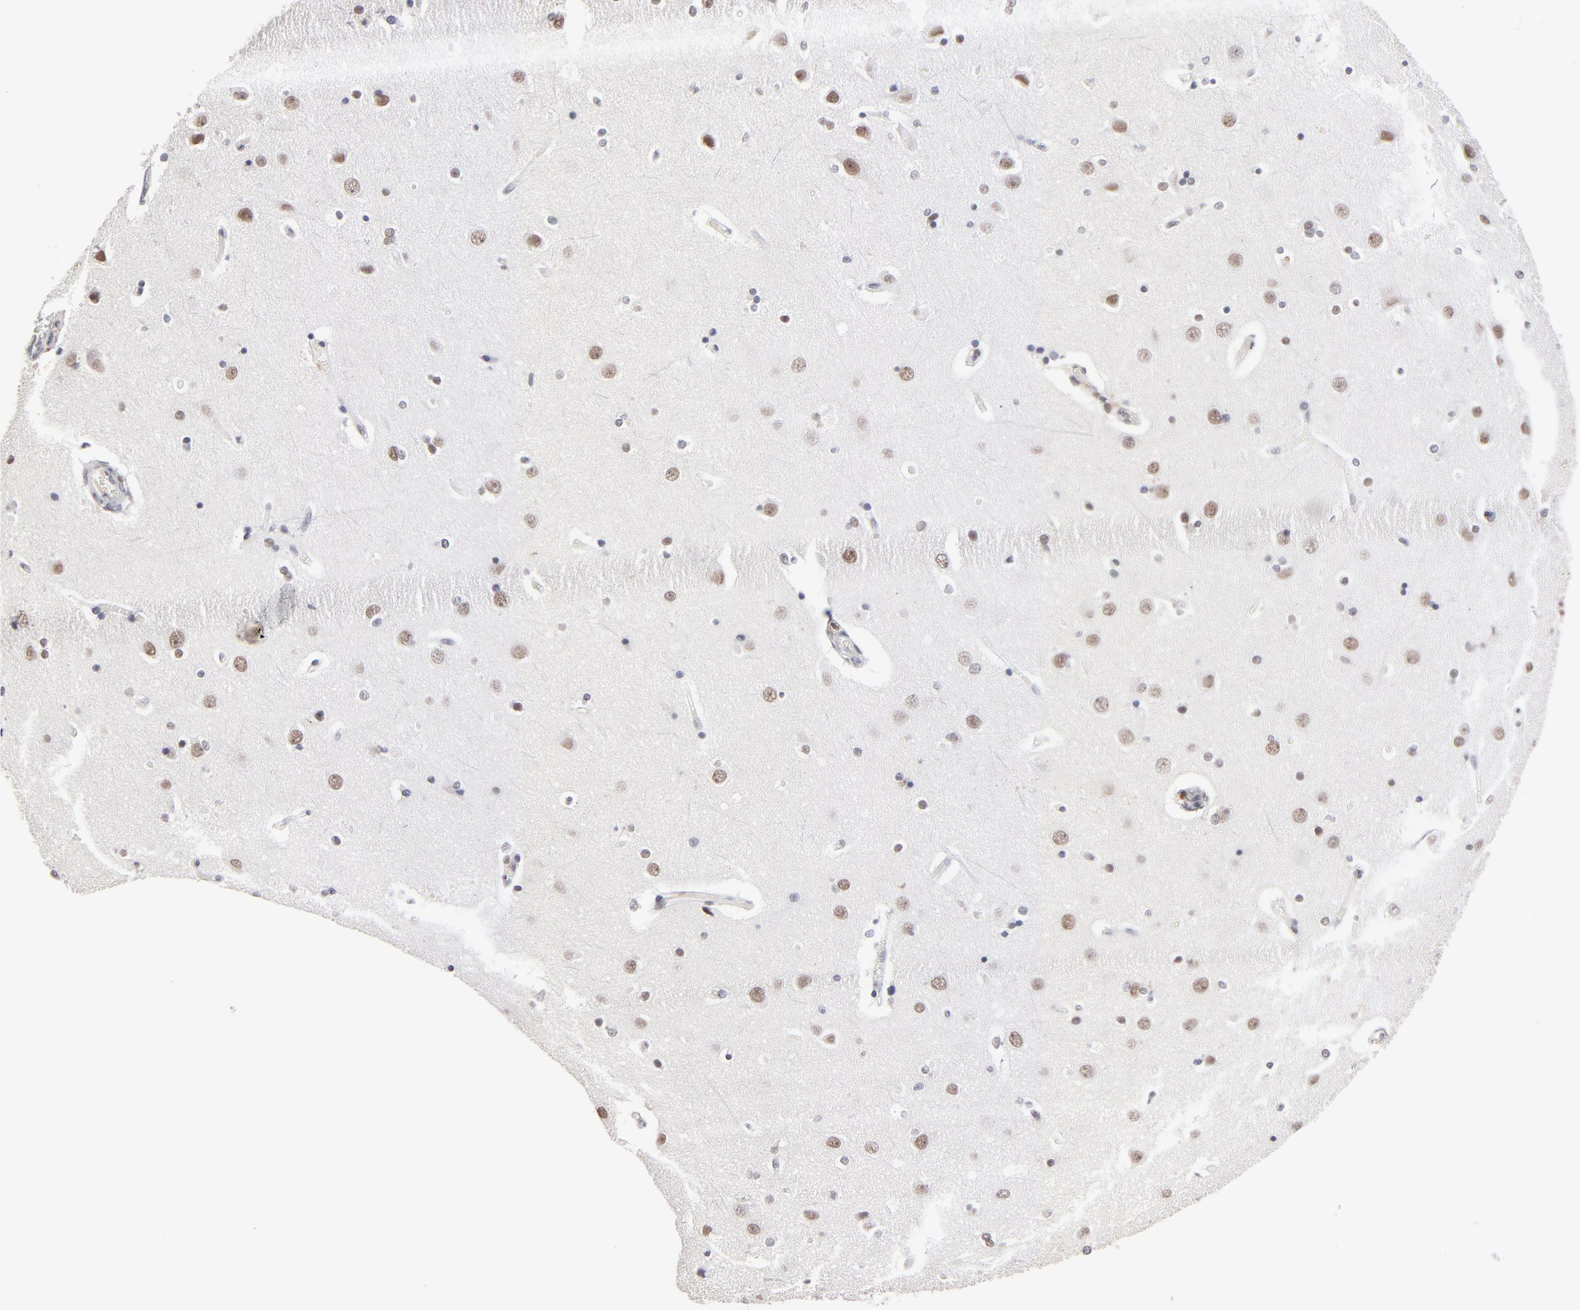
{"staining": {"intensity": "negative", "quantity": "none", "location": "none"}, "tissue": "cerebral cortex", "cell_type": "Endothelial cells", "image_type": "normal", "snomed": [{"axis": "morphology", "description": "Normal tissue, NOS"}, {"axis": "topography", "description": "Cerebral cortex"}], "caption": "This is an IHC histopathology image of normal human cerebral cortex. There is no positivity in endothelial cells.", "gene": "MBIP", "patient": {"sex": "female", "age": 54}}